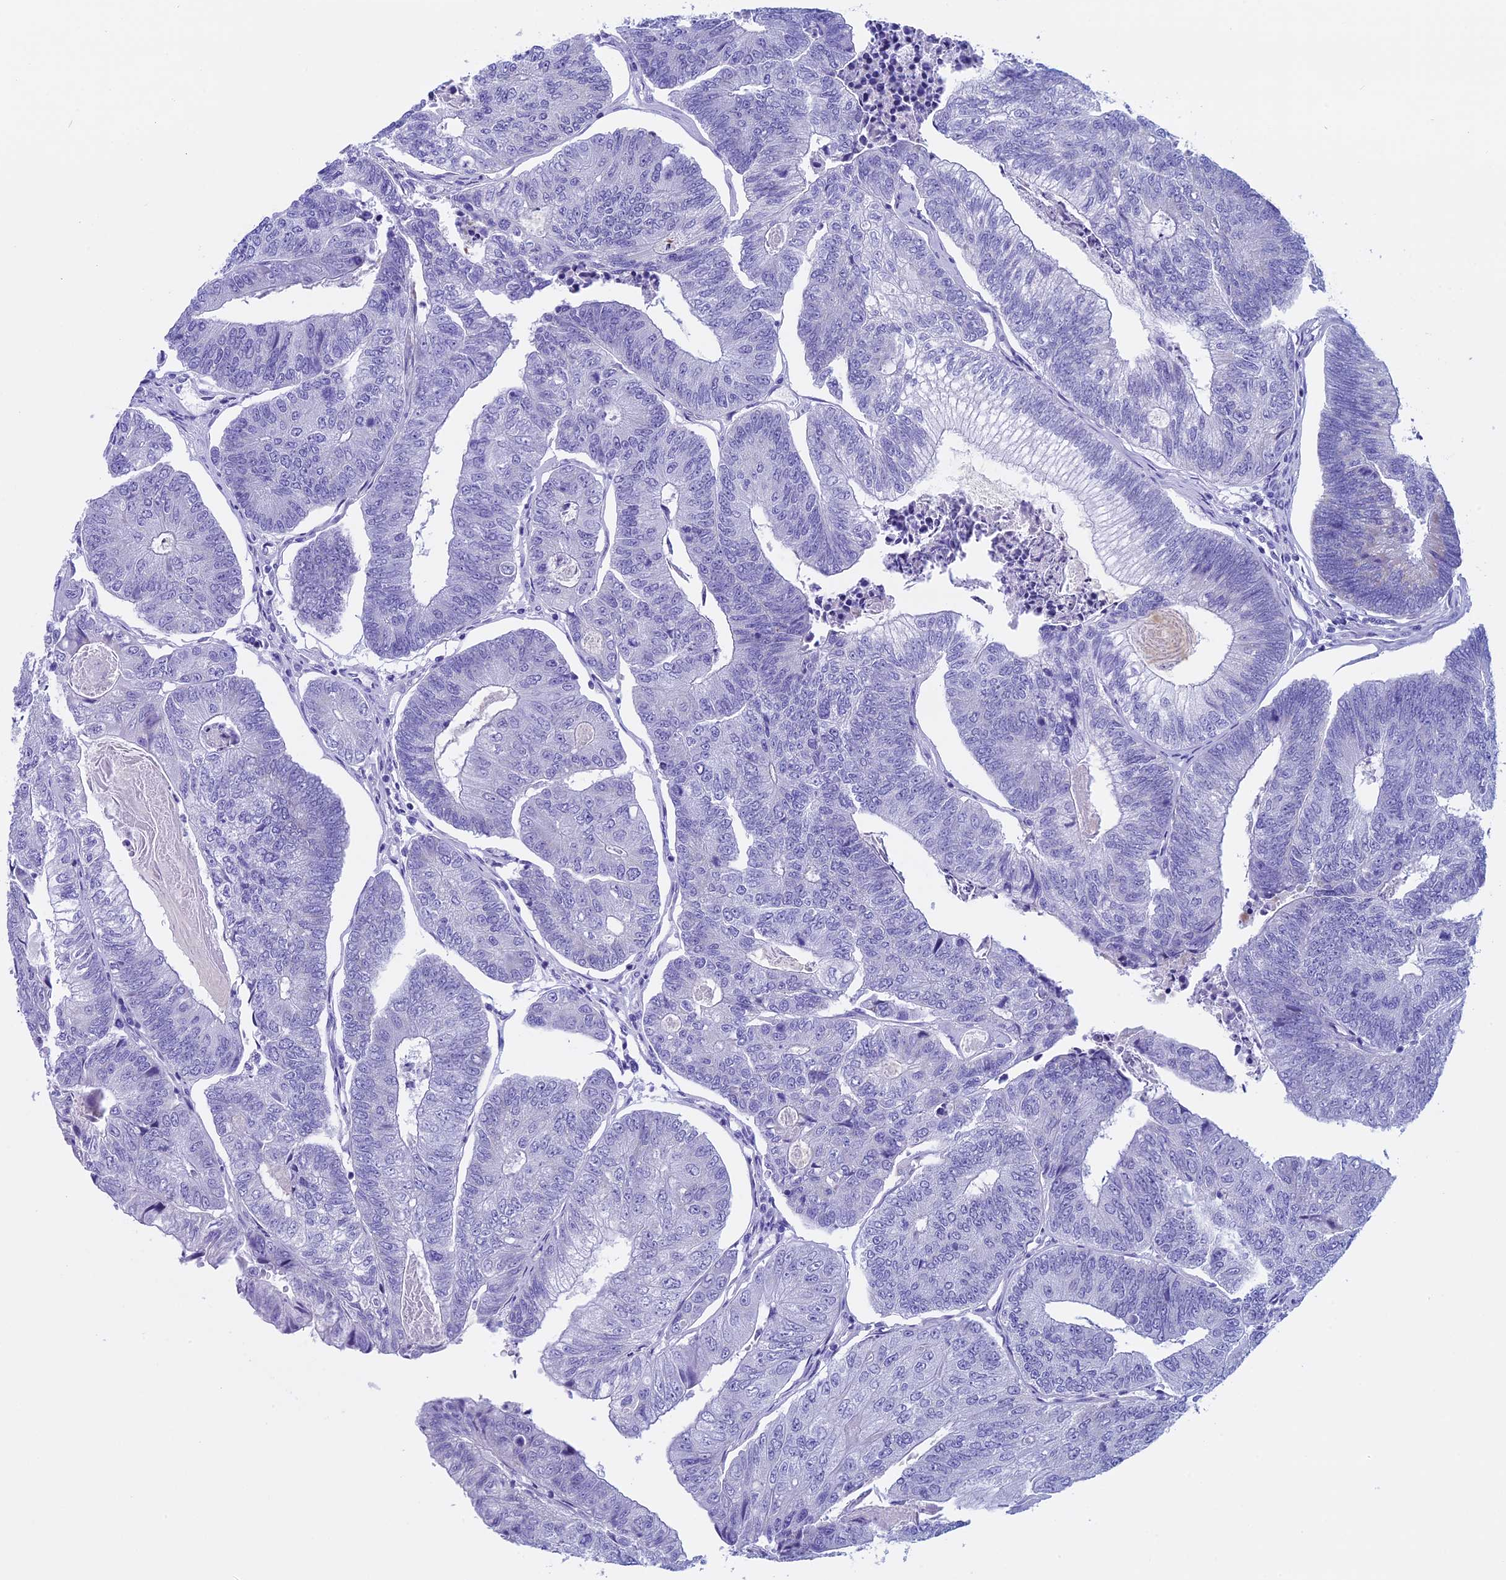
{"staining": {"intensity": "negative", "quantity": "none", "location": "none"}, "tissue": "colorectal cancer", "cell_type": "Tumor cells", "image_type": "cancer", "snomed": [{"axis": "morphology", "description": "Adenocarcinoma, NOS"}, {"axis": "topography", "description": "Colon"}], "caption": "DAB immunohistochemical staining of human colorectal cancer demonstrates no significant staining in tumor cells. (Stains: DAB immunohistochemistry (IHC) with hematoxylin counter stain, Microscopy: brightfield microscopy at high magnification).", "gene": "FAM169A", "patient": {"sex": "female", "age": 67}}